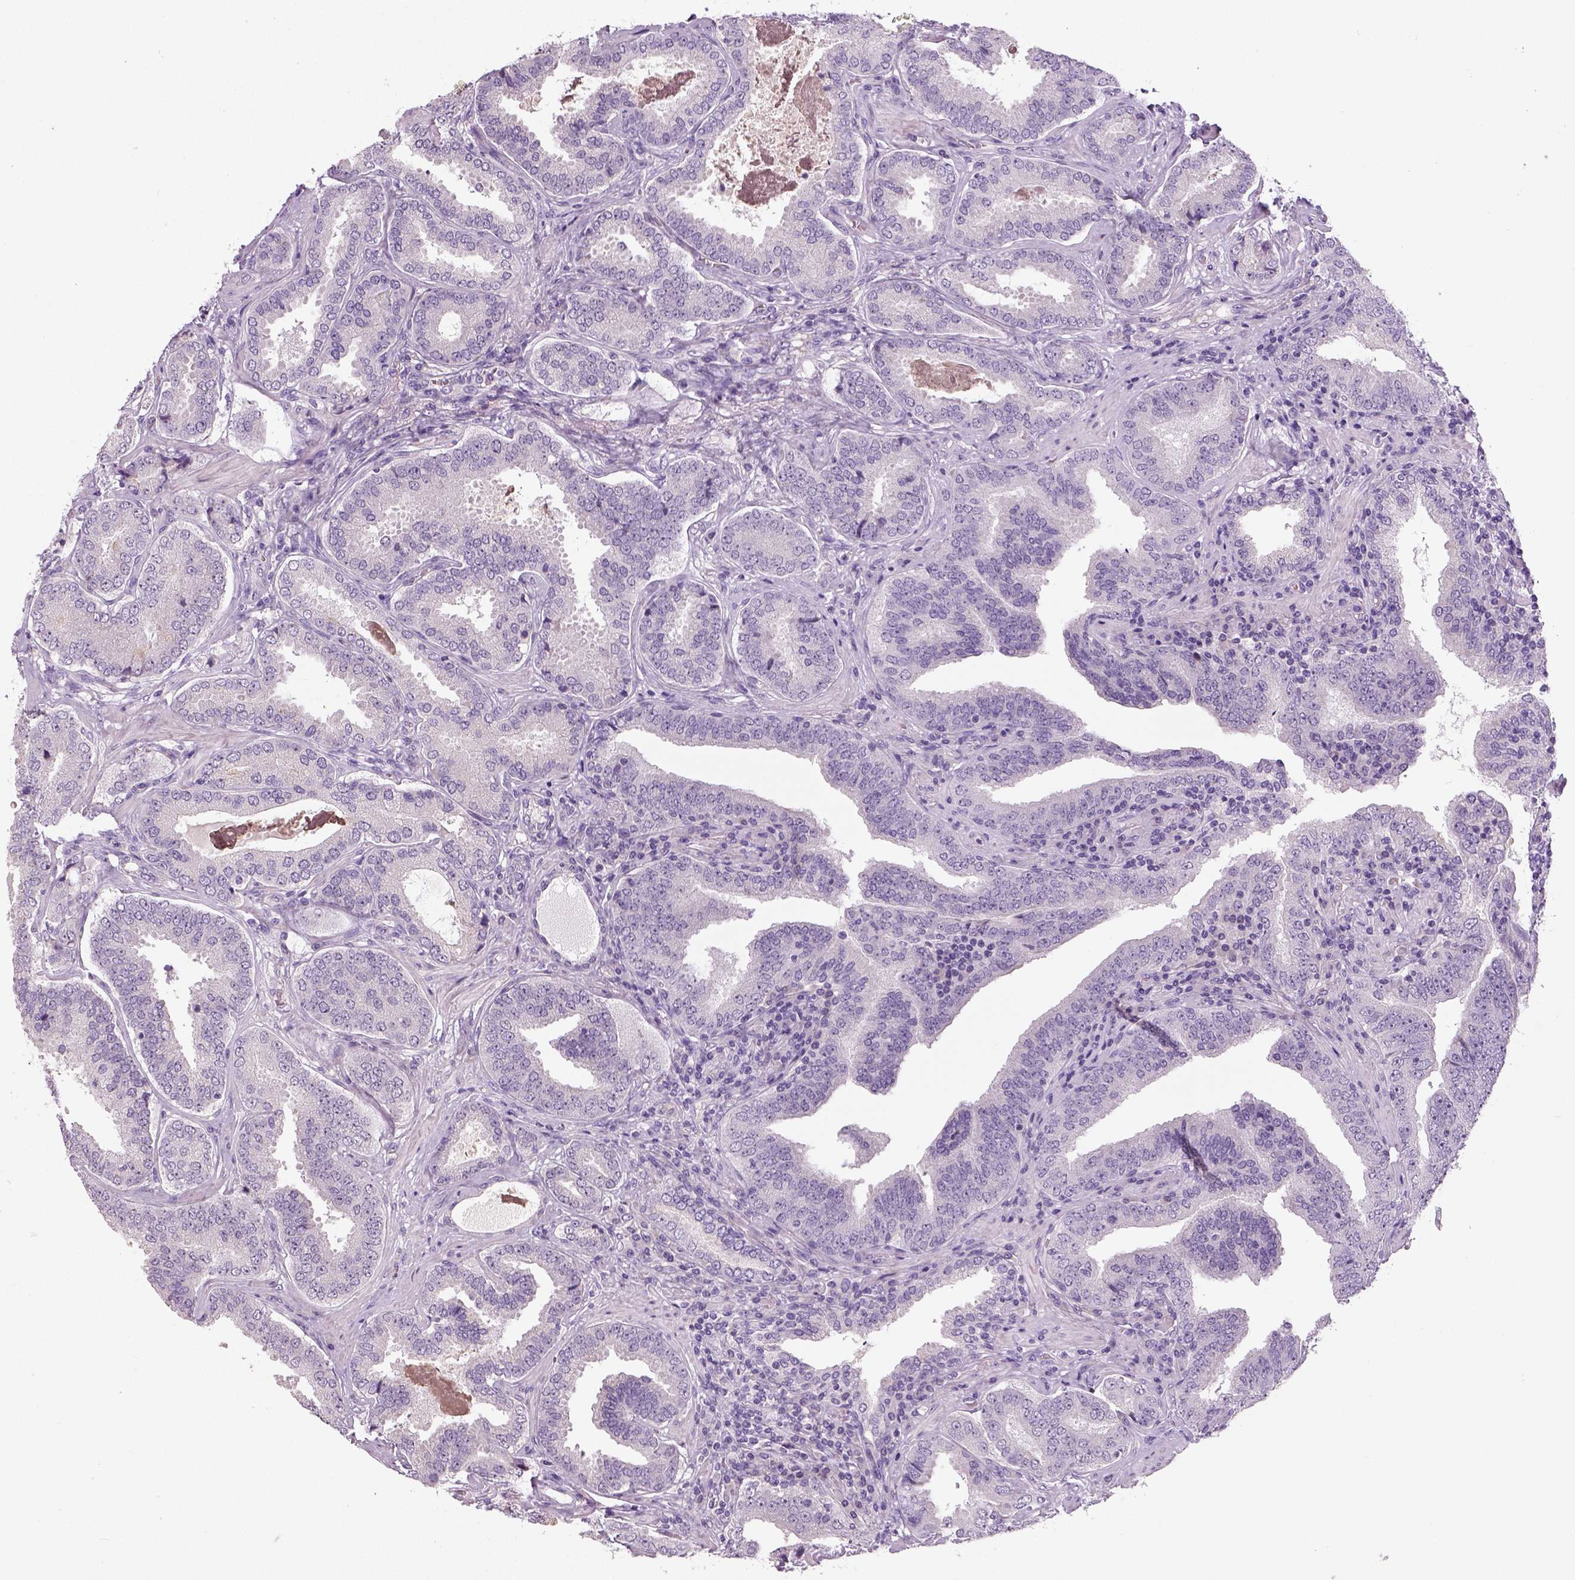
{"staining": {"intensity": "negative", "quantity": "none", "location": "none"}, "tissue": "prostate cancer", "cell_type": "Tumor cells", "image_type": "cancer", "snomed": [{"axis": "morphology", "description": "Adenocarcinoma, NOS"}, {"axis": "topography", "description": "Prostate"}], "caption": "Immunohistochemical staining of human prostate adenocarcinoma demonstrates no significant staining in tumor cells.", "gene": "NECAB1", "patient": {"sex": "male", "age": 64}}